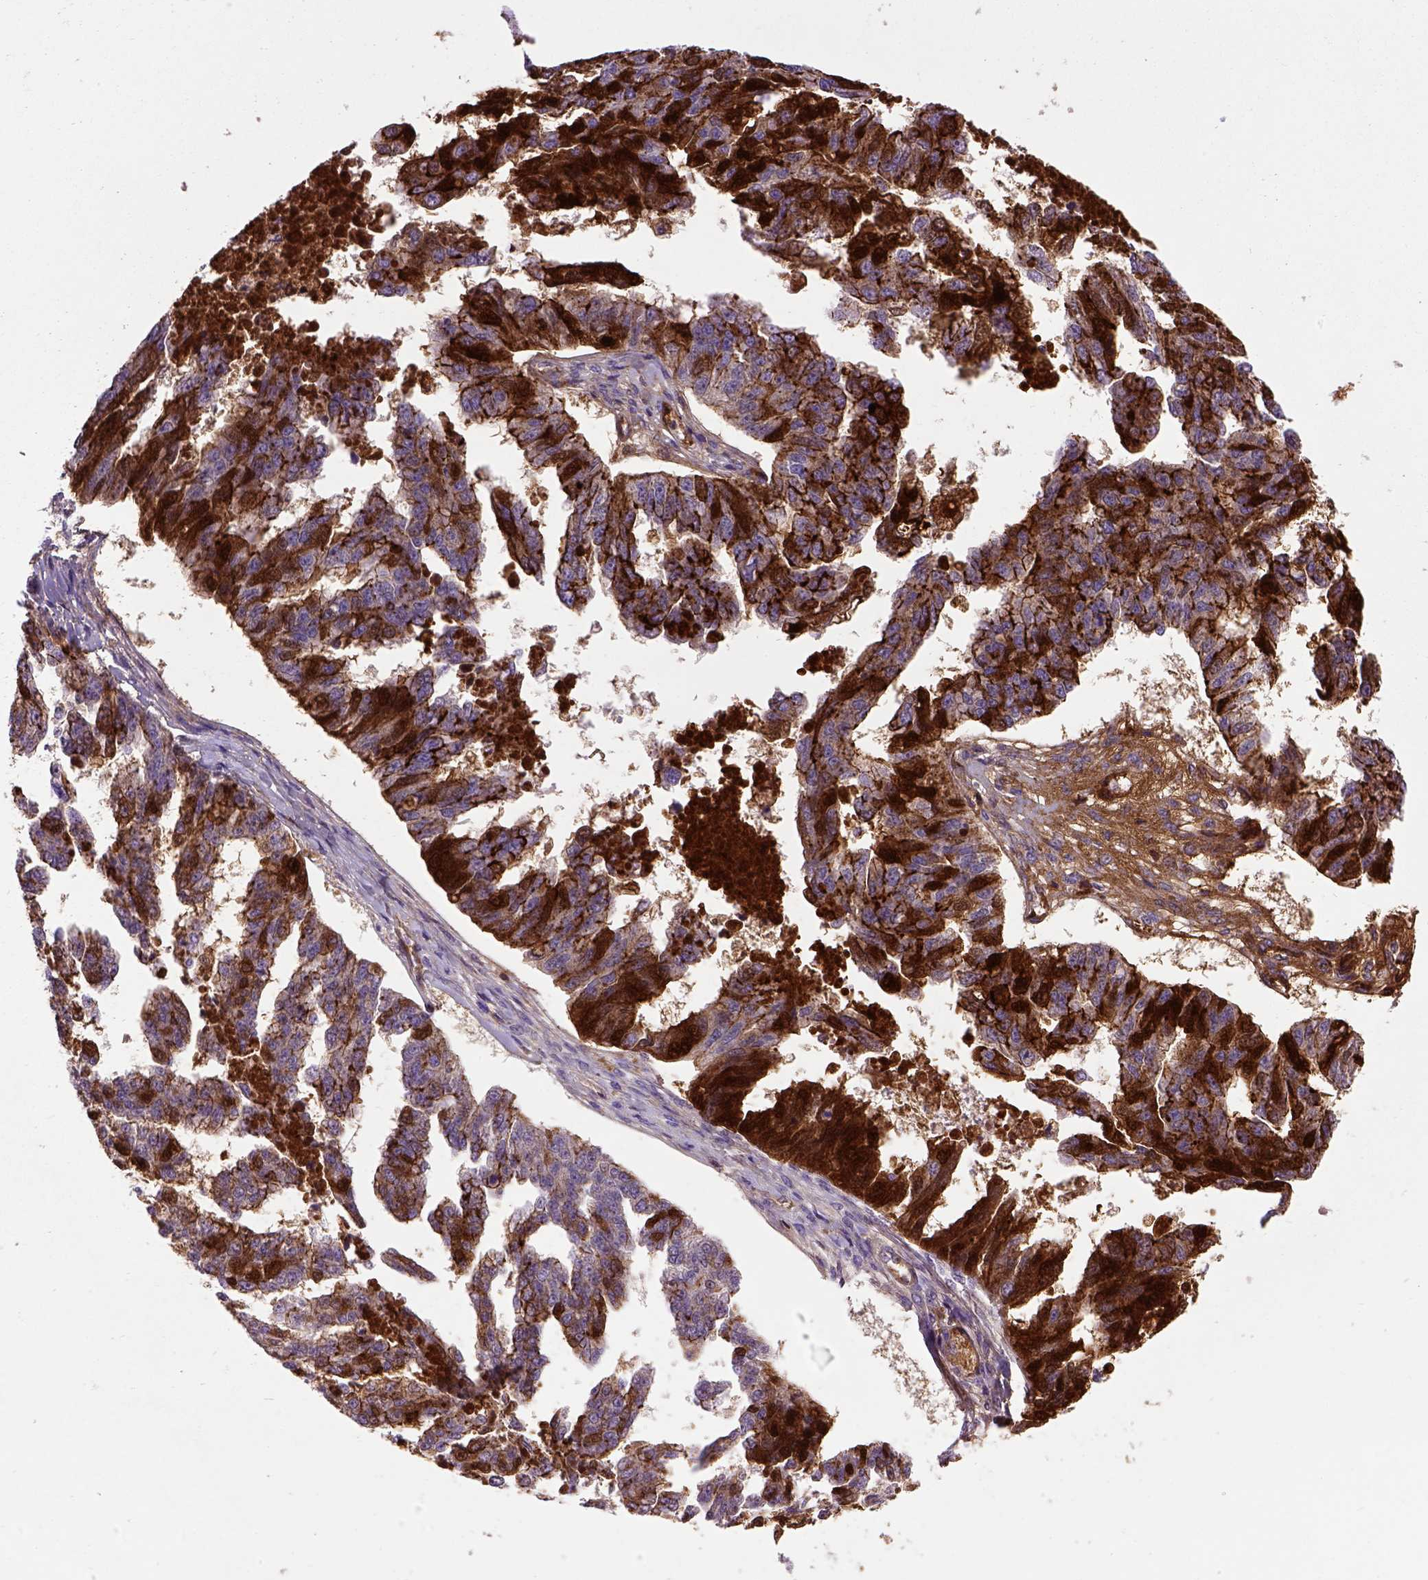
{"staining": {"intensity": "strong", "quantity": "25%-75%", "location": "cytoplasmic/membranous"}, "tissue": "ovarian cancer", "cell_type": "Tumor cells", "image_type": "cancer", "snomed": [{"axis": "morphology", "description": "Cystadenocarcinoma, serous, NOS"}, {"axis": "topography", "description": "Ovary"}], "caption": "Human serous cystadenocarcinoma (ovarian) stained for a protein (brown) demonstrates strong cytoplasmic/membranous positive expression in about 25%-75% of tumor cells.", "gene": "CDH1", "patient": {"sex": "female", "age": 58}}